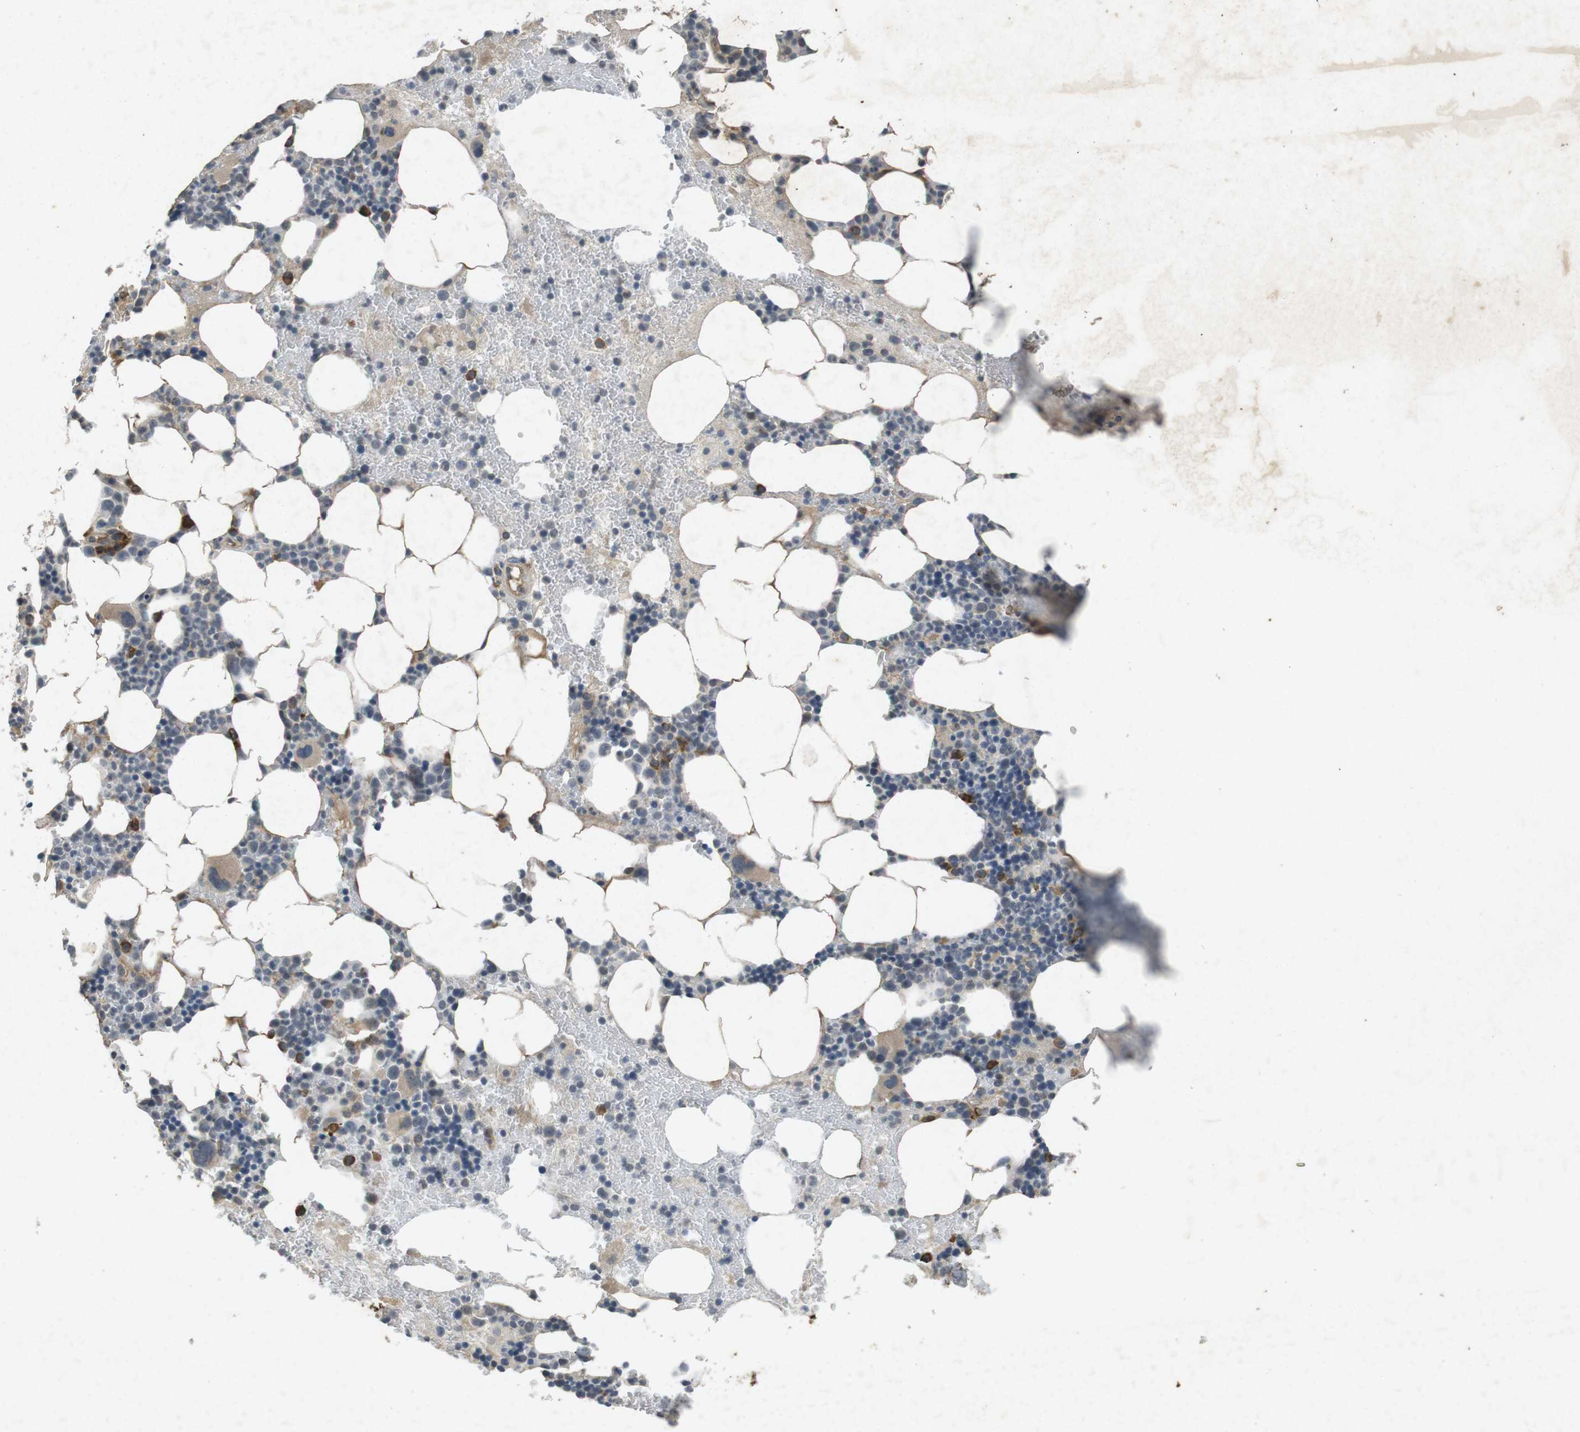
{"staining": {"intensity": "moderate", "quantity": "<25%", "location": "cytoplasmic/membranous"}, "tissue": "bone marrow", "cell_type": "Hematopoietic cells", "image_type": "normal", "snomed": [{"axis": "morphology", "description": "Normal tissue, NOS"}, {"axis": "morphology", "description": "Inflammation, NOS"}, {"axis": "topography", "description": "Bone marrow"}], "caption": "Protein staining by immunohistochemistry (IHC) displays moderate cytoplasmic/membranous staining in about <25% of hematopoietic cells in unremarkable bone marrow.", "gene": "FLCN", "patient": {"sex": "female", "age": 76}}